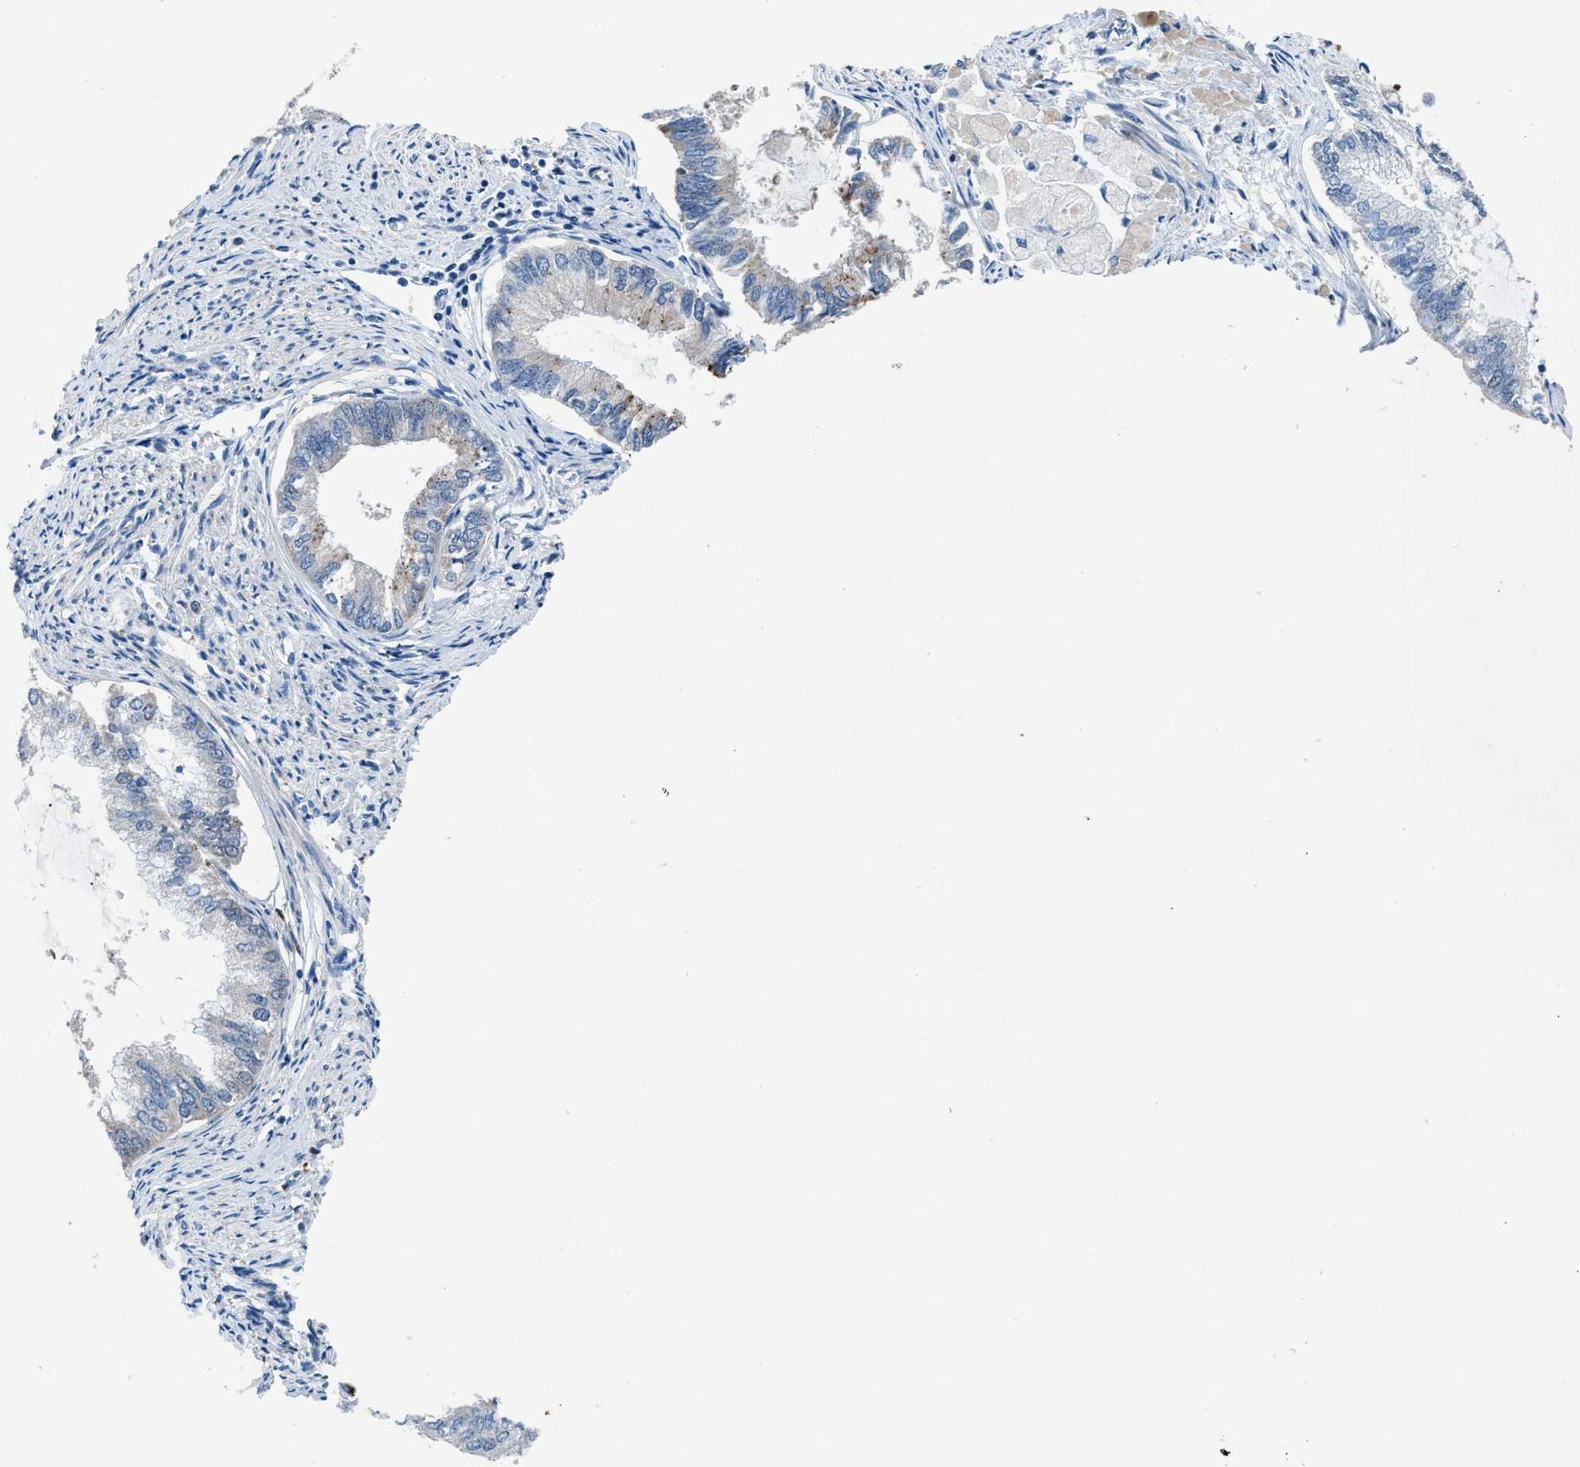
{"staining": {"intensity": "negative", "quantity": "none", "location": "none"}, "tissue": "endometrial cancer", "cell_type": "Tumor cells", "image_type": "cancer", "snomed": [{"axis": "morphology", "description": "Adenocarcinoma, NOS"}, {"axis": "topography", "description": "Endometrium"}], "caption": "Endometrial cancer was stained to show a protein in brown. There is no significant positivity in tumor cells.", "gene": "UAP1", "patient": {"sex": "female", "age": 86}}